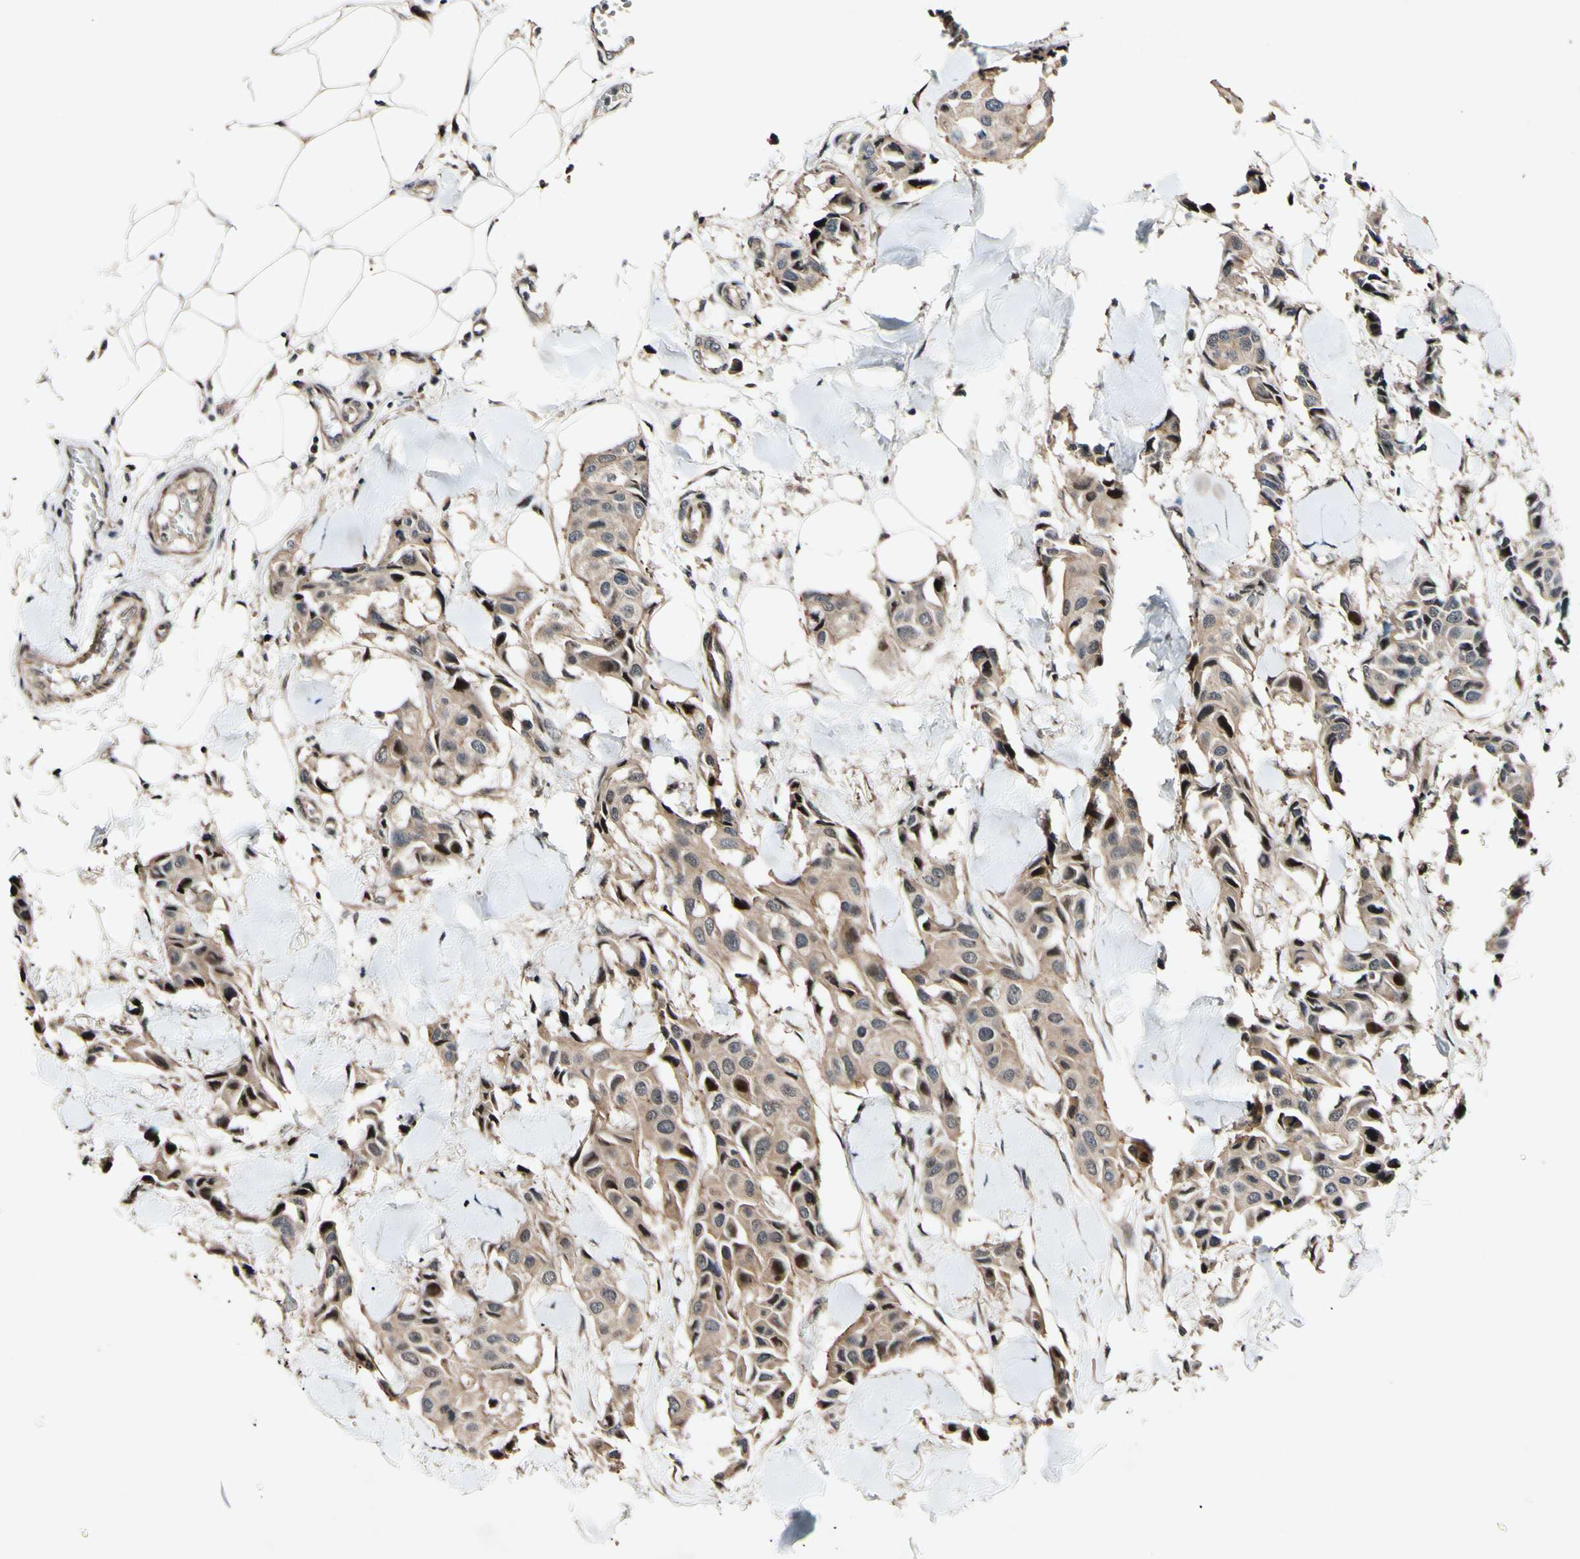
{"staining": {"intensity": "moderate", "quantity": ">75%", "location": "cytoplasmic/membranous,nuclear"}, "tissue": "breast cancer", "cell_type": "Tumor cells", "image_type": "cancer", "snomed": [{"axis": "morphology", "description": "Duct carcinoma"}, {"axis": "topography", "description": "Breast"}], "caption": "An image of breast cancer stained for a protein demonstrates moderate cytoplasmic/membranous and nuclear brown staining in tumor cells.", "gene": "CSNK1E", "patient": {"sex": "female", "age": 80}}